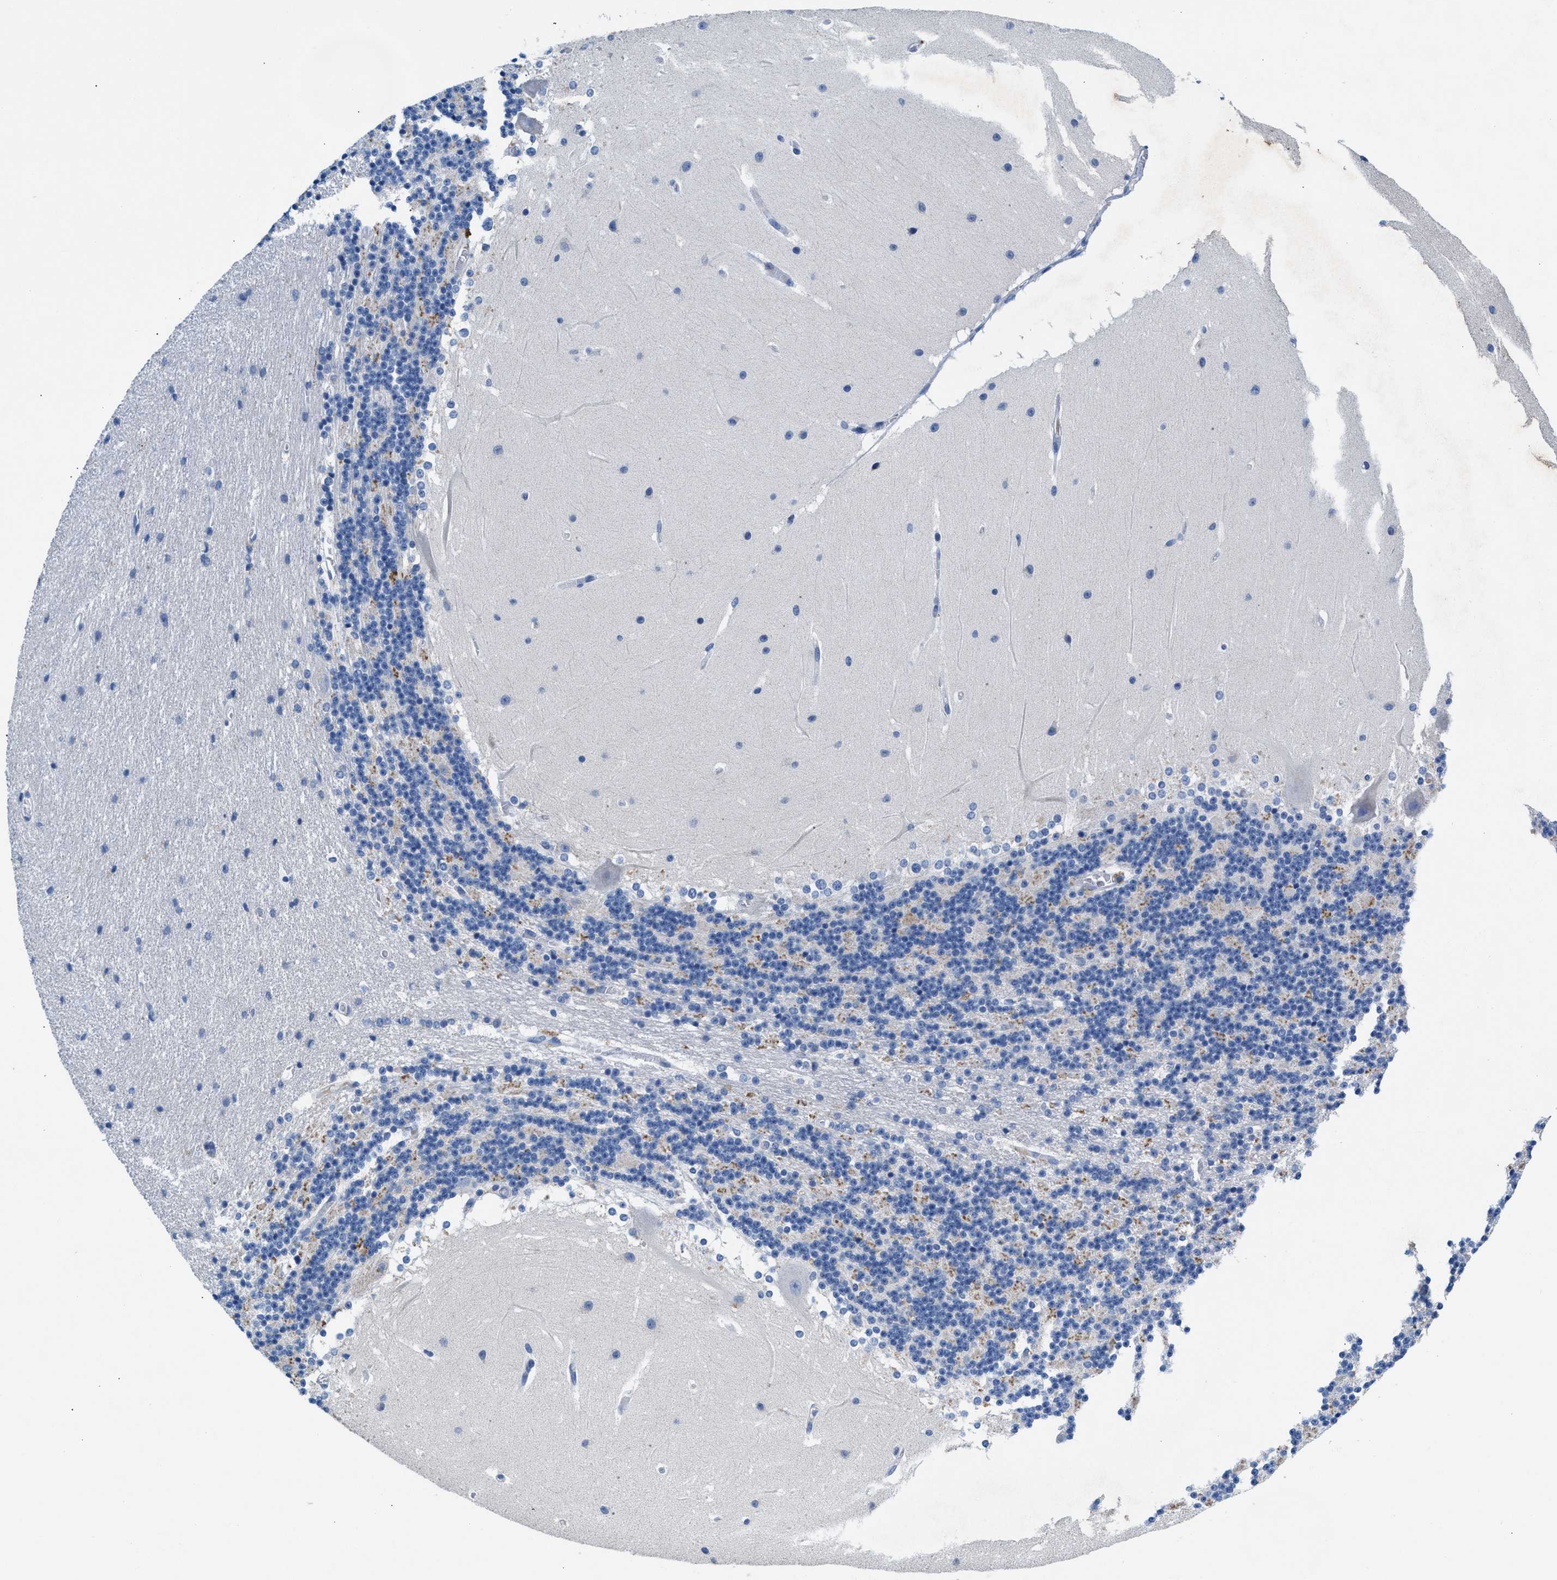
{"staining": {"intensity": "weak", "quantity": "<25%", "location": "cytoplasmic/membranous"}, "tissue": "cerebellum", "cell_type": "Cells in granular layer", "image_type": "normal", "snomed": [{"axis": "morphology", "description": "Normal tissue, NOS"}, {"axis": "topography", "description": "Cerebellum"}], "caption": "DAB immunohistochemical staining of benign human cerebellum demonstrates no significant expression in cells in granular layer.", "gene": "SLFN13", "patient": {"sex": "female", "age": 19}}